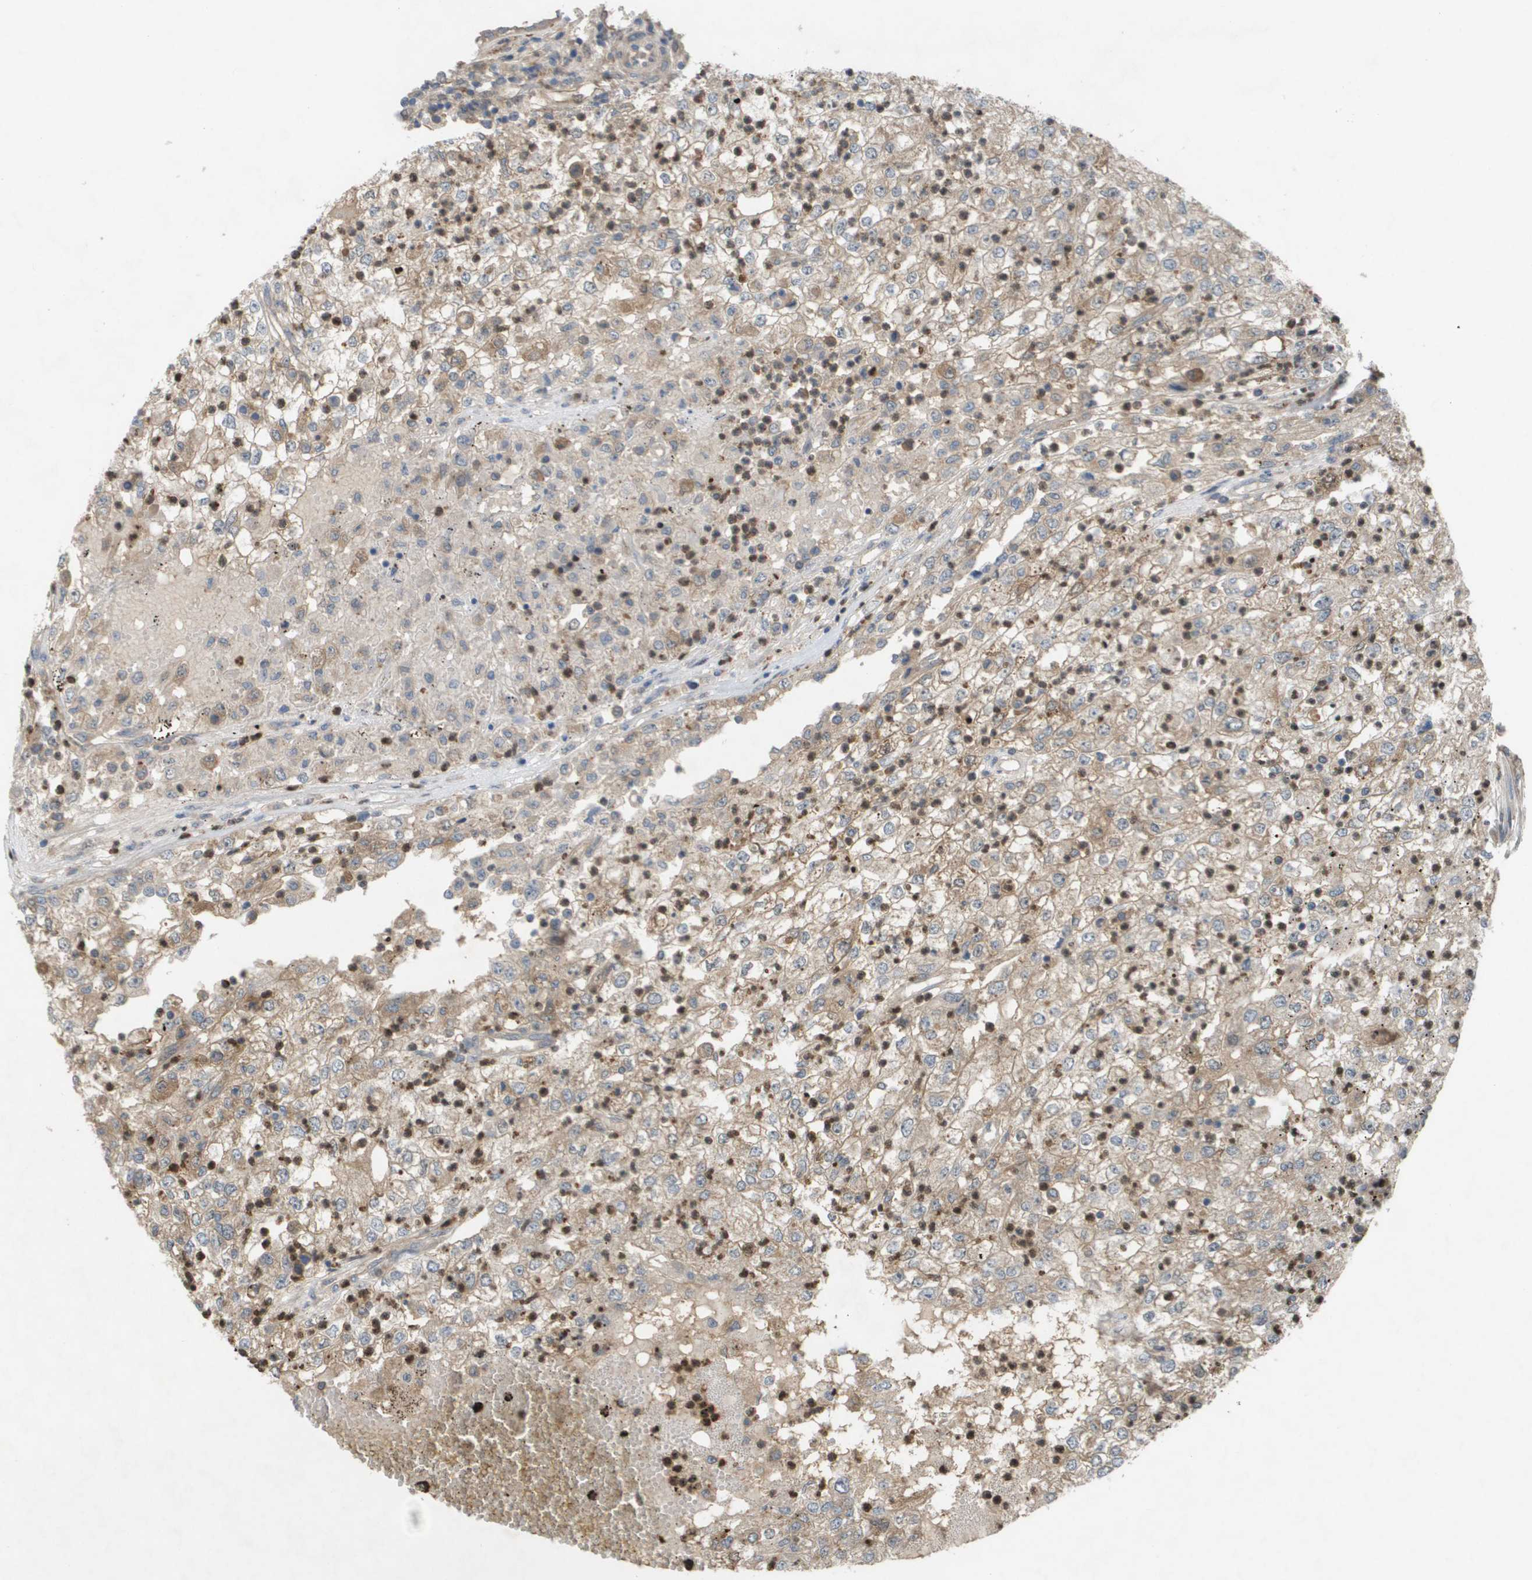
{"staining": {"intensity": "weak", "quantity": ">75%", "location": "cytoplasmic/membranous"}, "tissue": "renal cancer", "cell_type": "Tumor cells", "image_type": "cancer", "snomed": [{"axis": "morphology", "description": "Adenocarcinoma, NOS"}, {"axis": "topography", "description": "Kidney"}], "caption": "Immunohistochemistry (IHC) staining of renal cancer, which shows low levels of weak cytoplasmic/membranous positivity in approximately >75% of tumor cells indicating weak cytoplasmic/membranous protein expression. The staining was performed using DAB (brown) for protein detection and nuclei were counterstained in hematoxylin (blue).", "gene": "PALD1", "patient": {"sex": "female", "age": 54}}